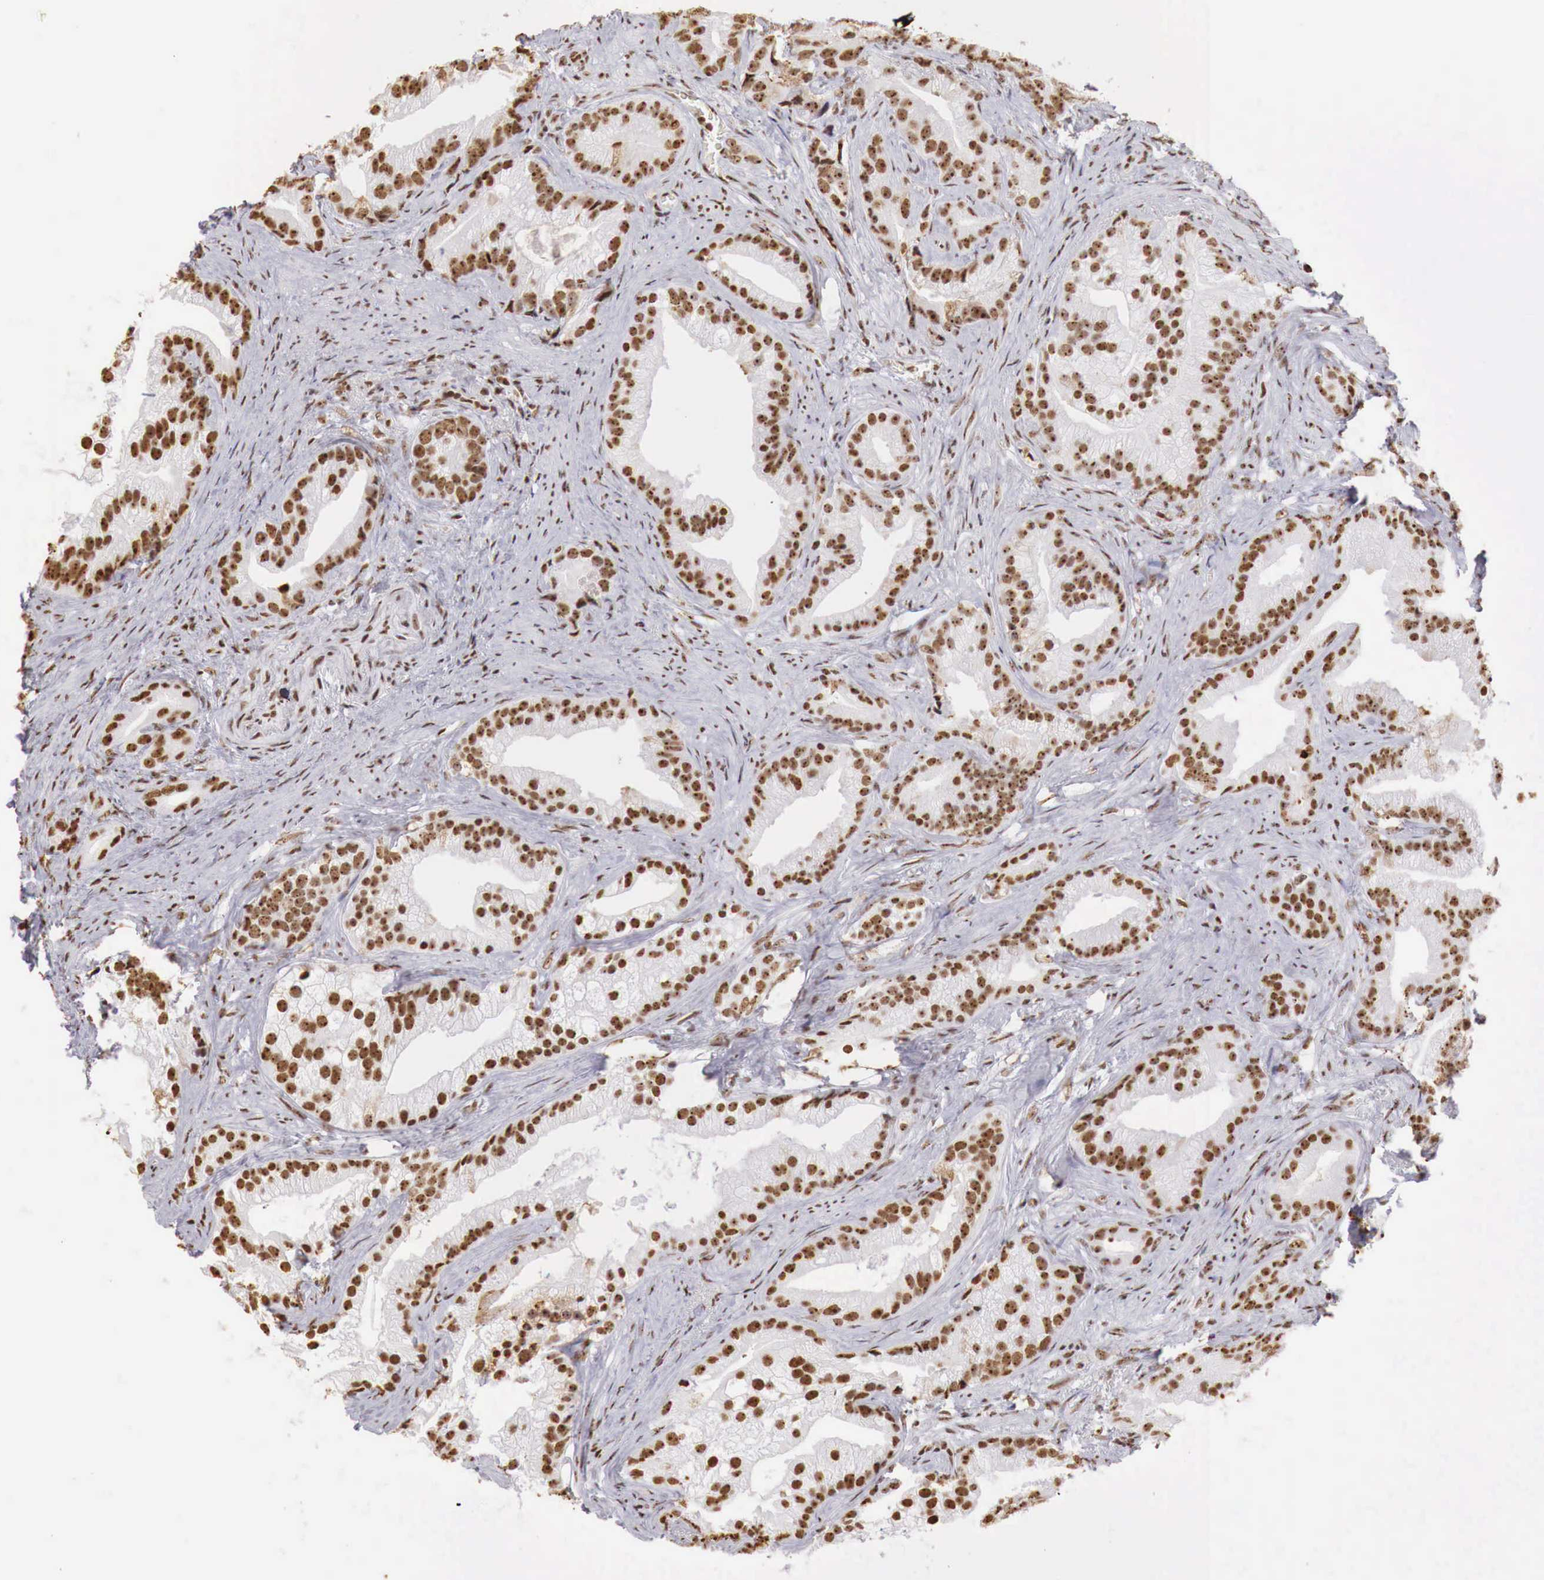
{"staining": {"intensity": "strong", "quantity": ">75%", "location": "nuclear"}, "tissue": "prostate cancer", "cell_type": "Tumor cells", "image_type": "cancer", "snomed": [{"axis": "morphology", "description": "Adenocarcinoma, Low grade"}, {"axis": "topography", "description": "Prostate"}], "caption": "Human low-grade adenocarcinoma (prostate) stained with a brown dye demonstrates strong nuclear positive expression in approximately >75% of tumor cells.", "gene": "DKC1", "patient": {"sex": "male", "age": 71}}